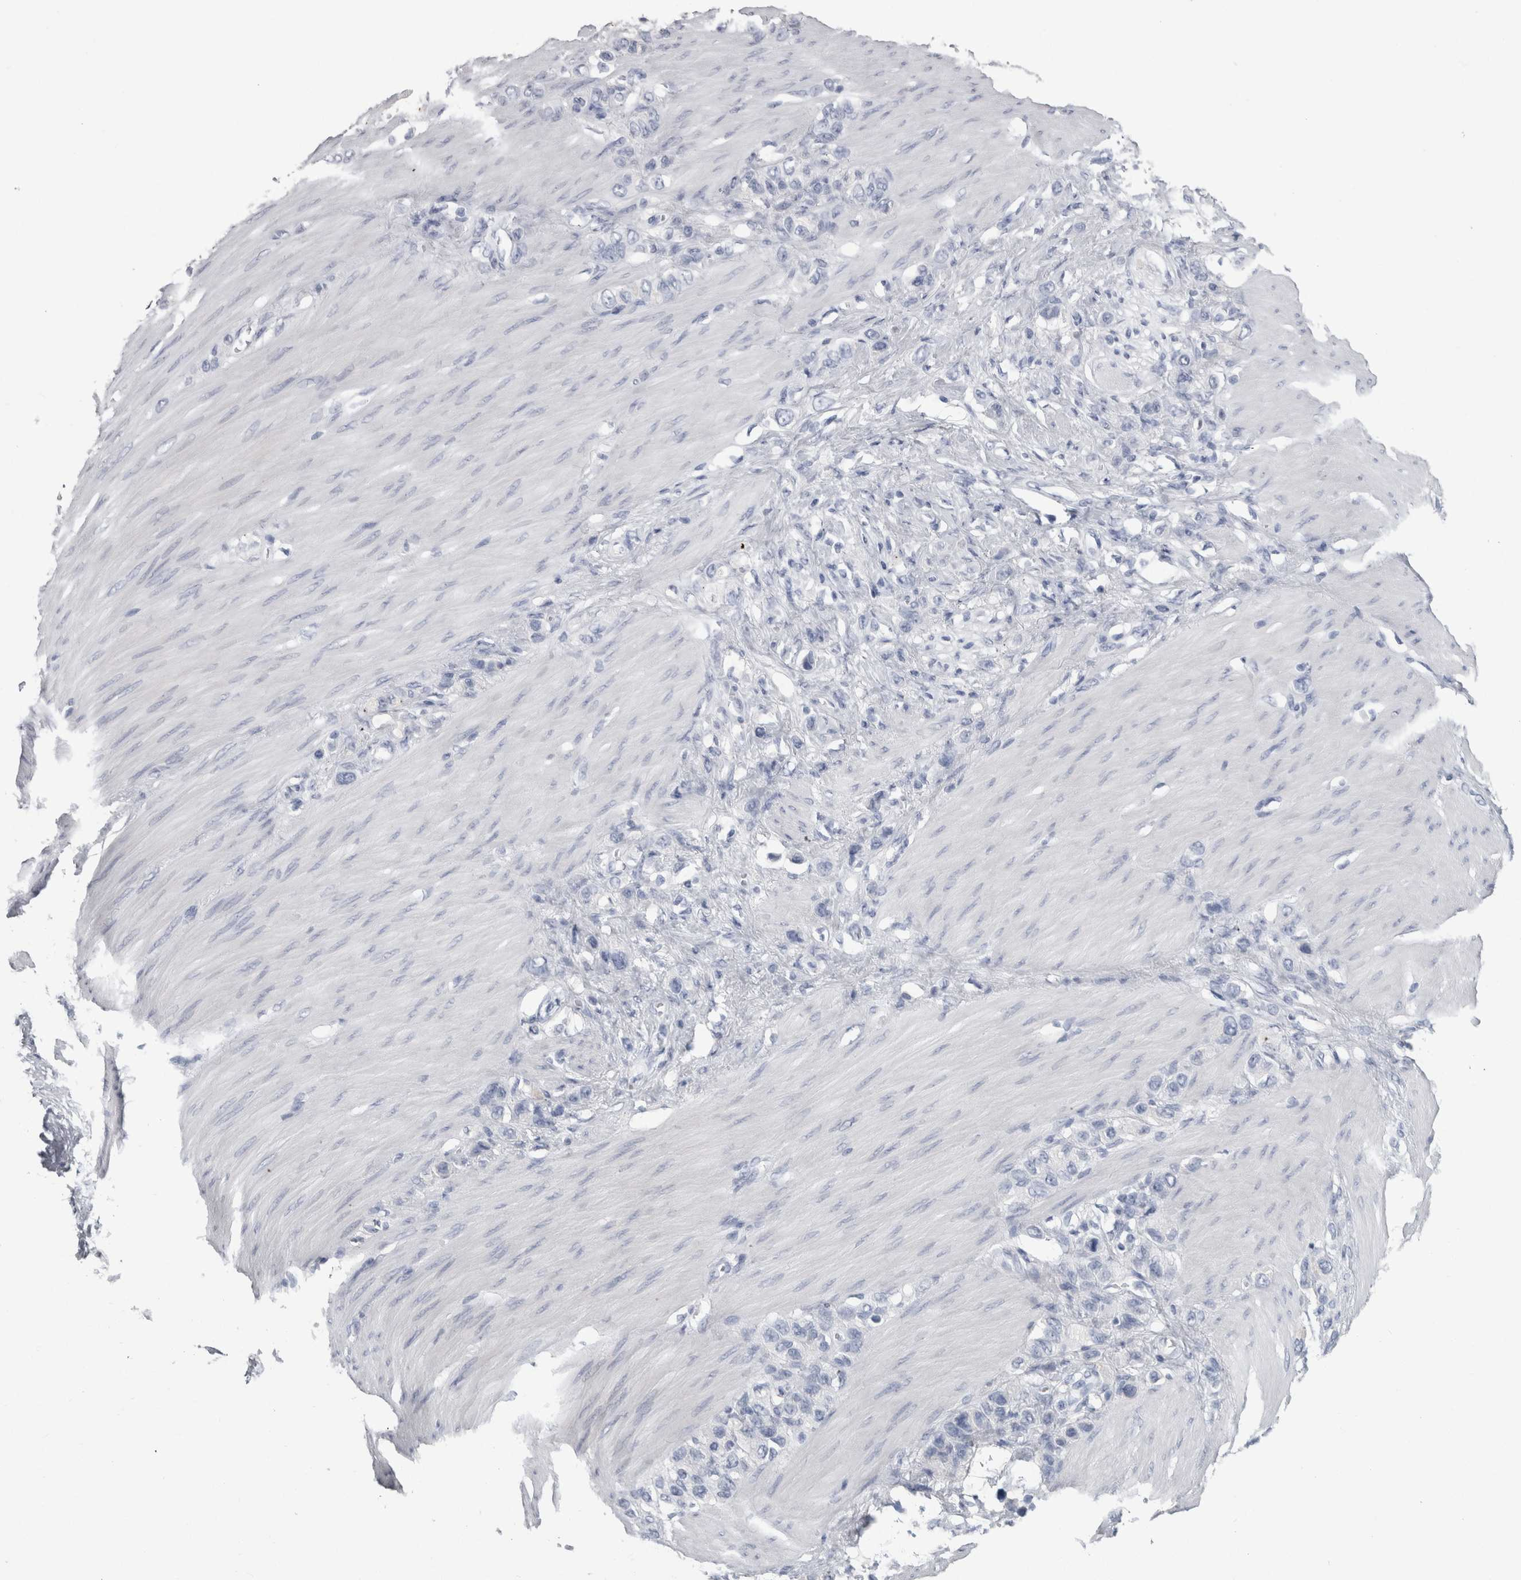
{"staining": {"intensity": "negative", "quantity": "none", "location": "none"}, "tissue": "stomach cancer", "cell_type": "Tumor cells", "image_type": "cancer", "snomed": [{"axis": "morphology", "description": "Adenocarcinoma, NOS"}, {"axis": "morphology", "description": "Adenocarcinoma, High grade"}, {"axis": "topography", "description": "Stomach, upper"}, {"axis": "topography", "description": "Stomach, lower"}], "caption": "Immunohistochemistry (IHC) photomicrograph of stomach cancer (adenocarcinoma) stained for a protein (brown), which demonstrates no staining in tumor cells.", "gene": "PTH", "patient": {"sex": "female", "age": 65}}